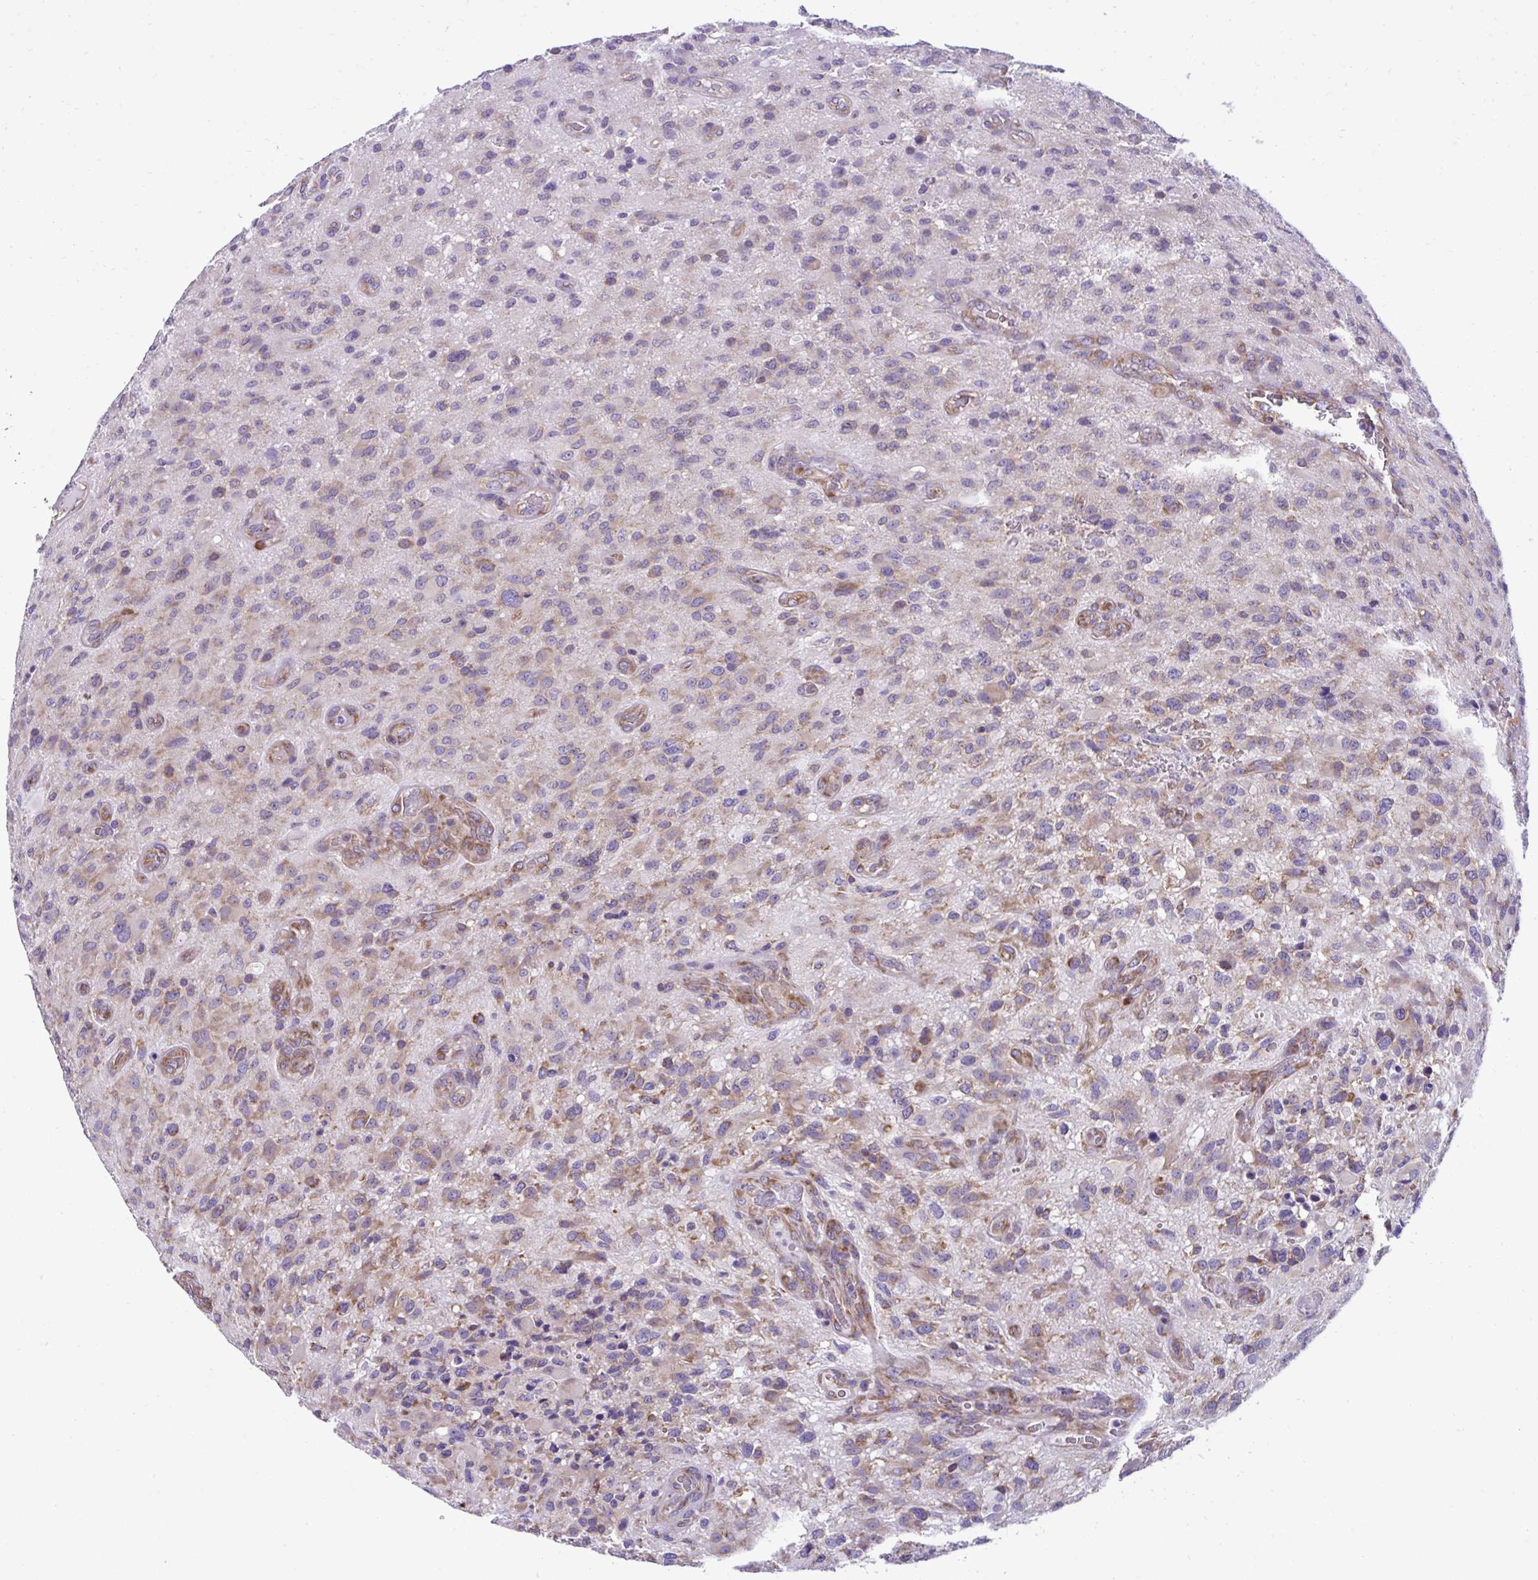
{"staining": {"intensity": "moderate", "quantity": "25%-75%", "location": "cytoplasmic/membranous"}, "tissue": "glioma", "cell_type": "Tumor cells", "image_type": "cancer", "snomed": [{"axis": "morphology", "description": "Glioma, malignant, High grade"}, {"axis": "topography", "description": "Brain"}], "caption": "A micrograph of human high-grade glioma (malignant) stained for a protein demonstrates moderate cytoplasmic/membranous brown staining in tumor cells.", "gene": "RPL7", "patient": {"sex": "male", "age": 53}}